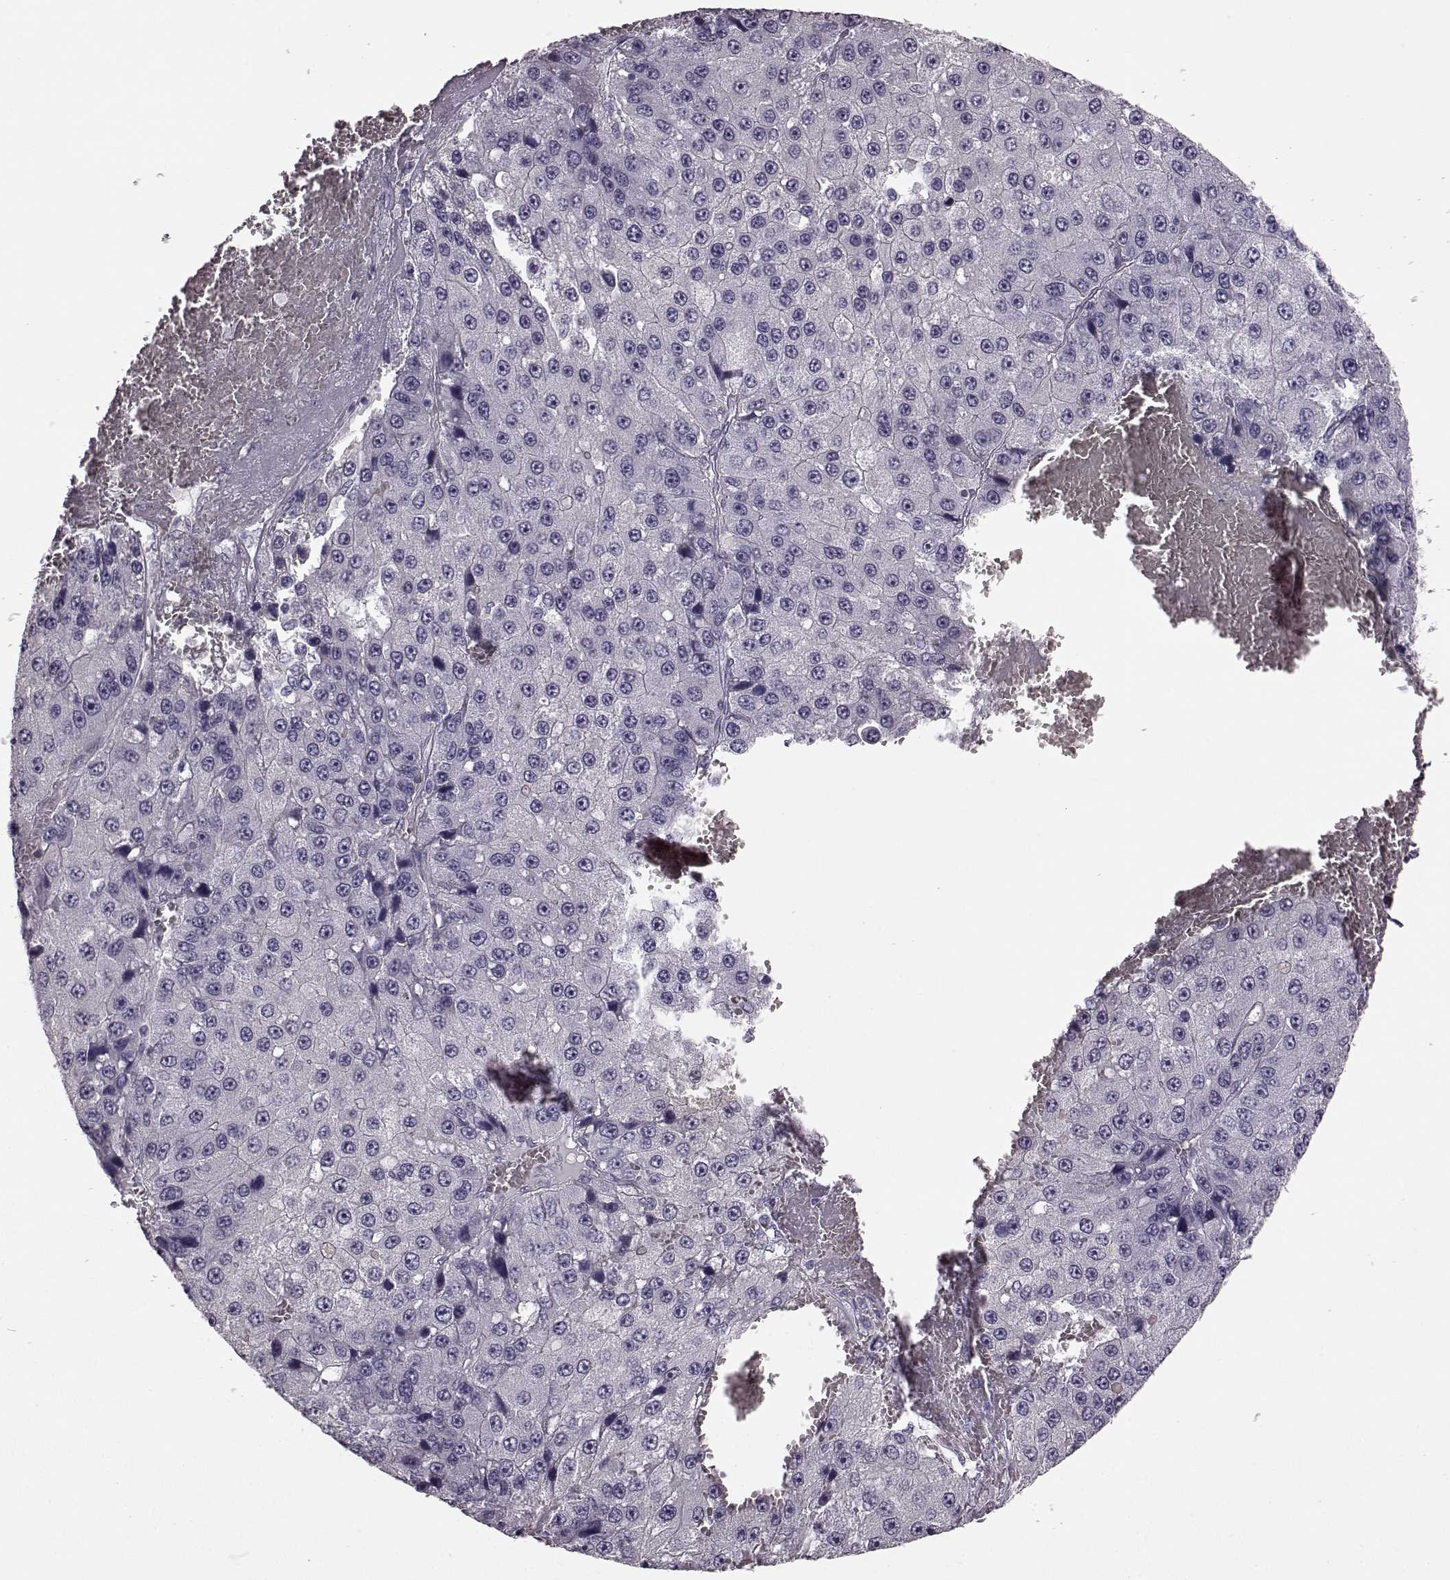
{"staining": {"intensity": "negative", "quantity": "none", "location": "none"}, "tissue": "liver cancer", "cell_type": "Tumor cells", "image_type": "cancer", "snomed": [{"axis": "morphology", "description": "Carcinoma, Hepatocellular, NOS"}, {"axis": "topography", "description": "Liver"}], "caption": "Hepatocellular carcinoma (liver) was stained to show a protein in brown. There is no significant expression in tumor cells.", "gene": "SLCO3A1", "patient": {"sex": "female", "age": 73}}